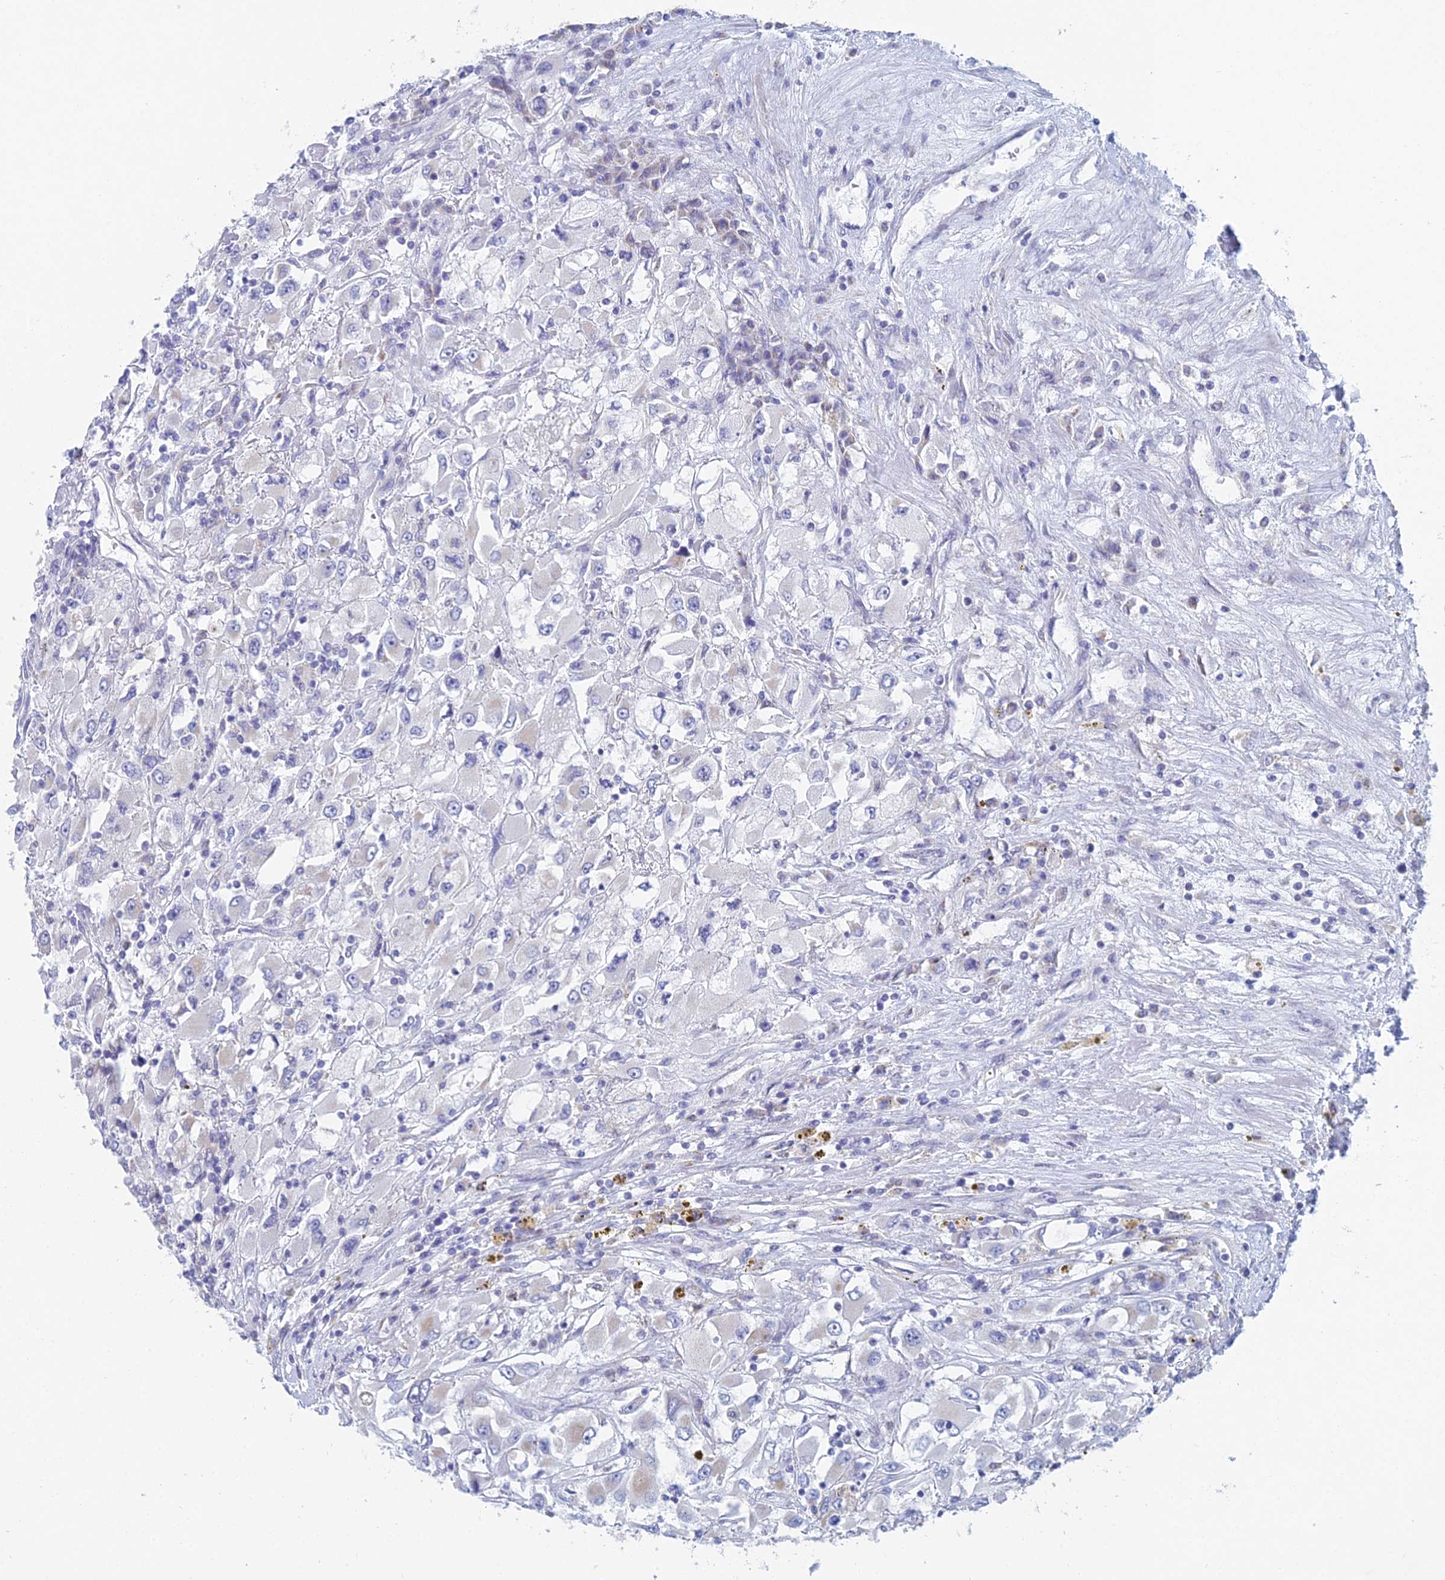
{"staining": {"intensity": "negative", "quantity": "none", "location": "none"}, "tissue": "renal cancer", "cell_type": "Tumor cells", "image_type": "cancer", "snomed": [{"axis": "morphology", "description": "Adenocarcinoma, NOS"}, {"axis": "topography", "description": "Kidney"}], "caption": "The immunohistochemistry (IHC) micrograph has no significant expression in tumor cells of adenocarcinoma (renal) tissue.", "gene": "ACSM1", "patient": {"sex": "female", "age": 52}}